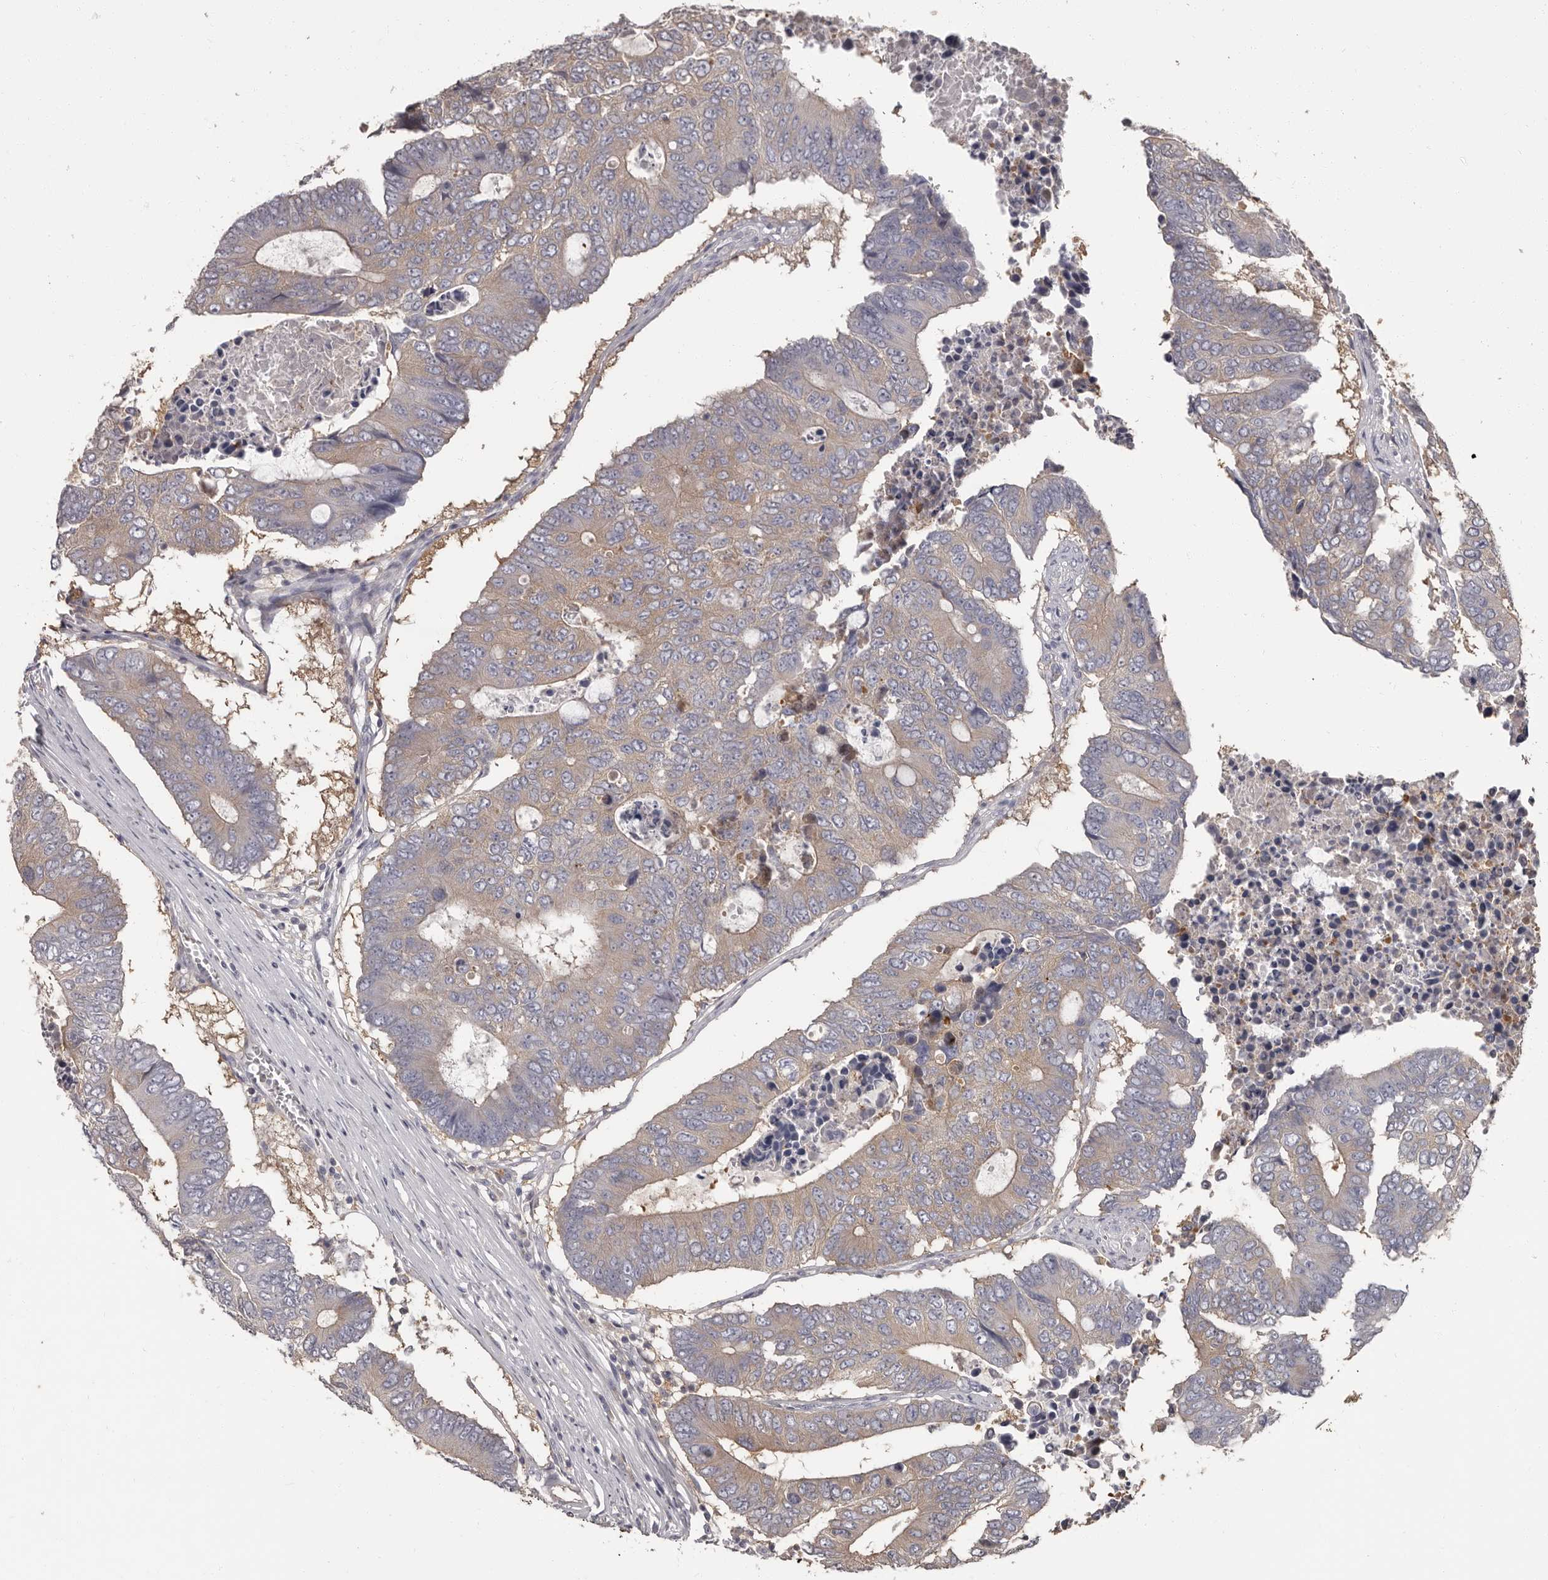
{"staining": {"intensity": "weak", "quantity": "25%-75%", "location": "cytoplasmic/membranous"}, "tissue": "colorectal cancer", "cell_type": "Tumor cells", "image_type": "cancer", "snomed": [{"axis": "morphology", "description": "Adenocarcinoma, NOS"}, {"axis": "topography", "description": "Colon"}], "caption": "Immunohistochemistry of adenocarcinoma (colorectal) shows low levels of weak cytoplasmic/membranous positivity in approximately 25%-75% of tumor cells.", "gene": "APEH", "patient": {"sex": "male", "age": 87}}